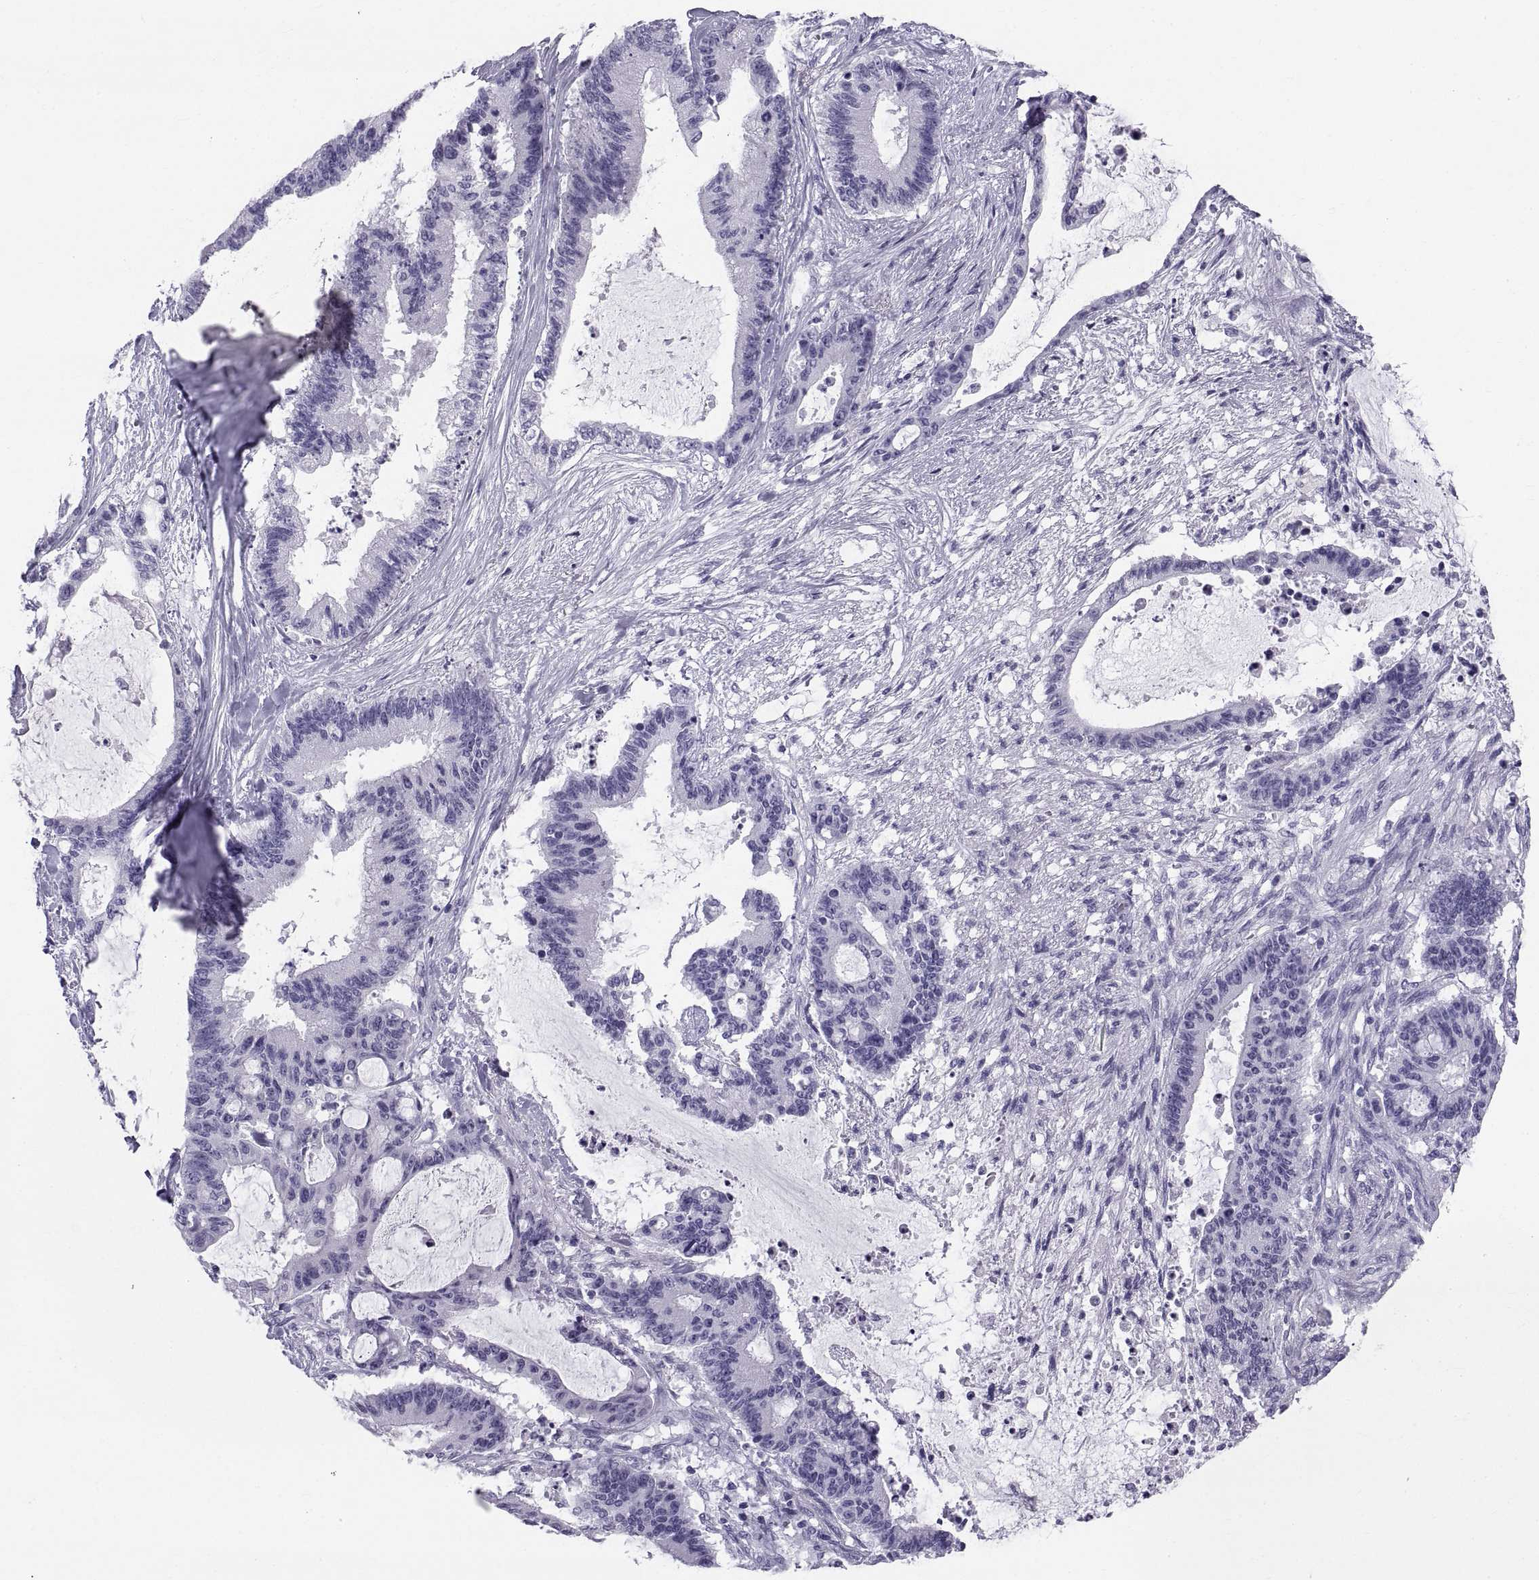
{"staining": {"intensity": "negative", "quantity": "none", "location": "none"}, "tissue": "liver cancer", "cell_type": "Tumor cells", "image_type": "cancer", "snomed": [{"axis": "morphology", "description": "Normal tissue, NOS"}, {"axis": "morphology", "description": "Cholangiocarcinoma"}, {"axis": "topography", "description": "Liver"}, {"axis": "topography", "description": "Peripheral nerve tissue"}], "caption": "Immunohistochemistry of human cholangiocarcinoma (liver) demonstrates no positivity in tumor cells.", "gene": "CT47A10", "patient": {"sex": "female", "age": 73}}